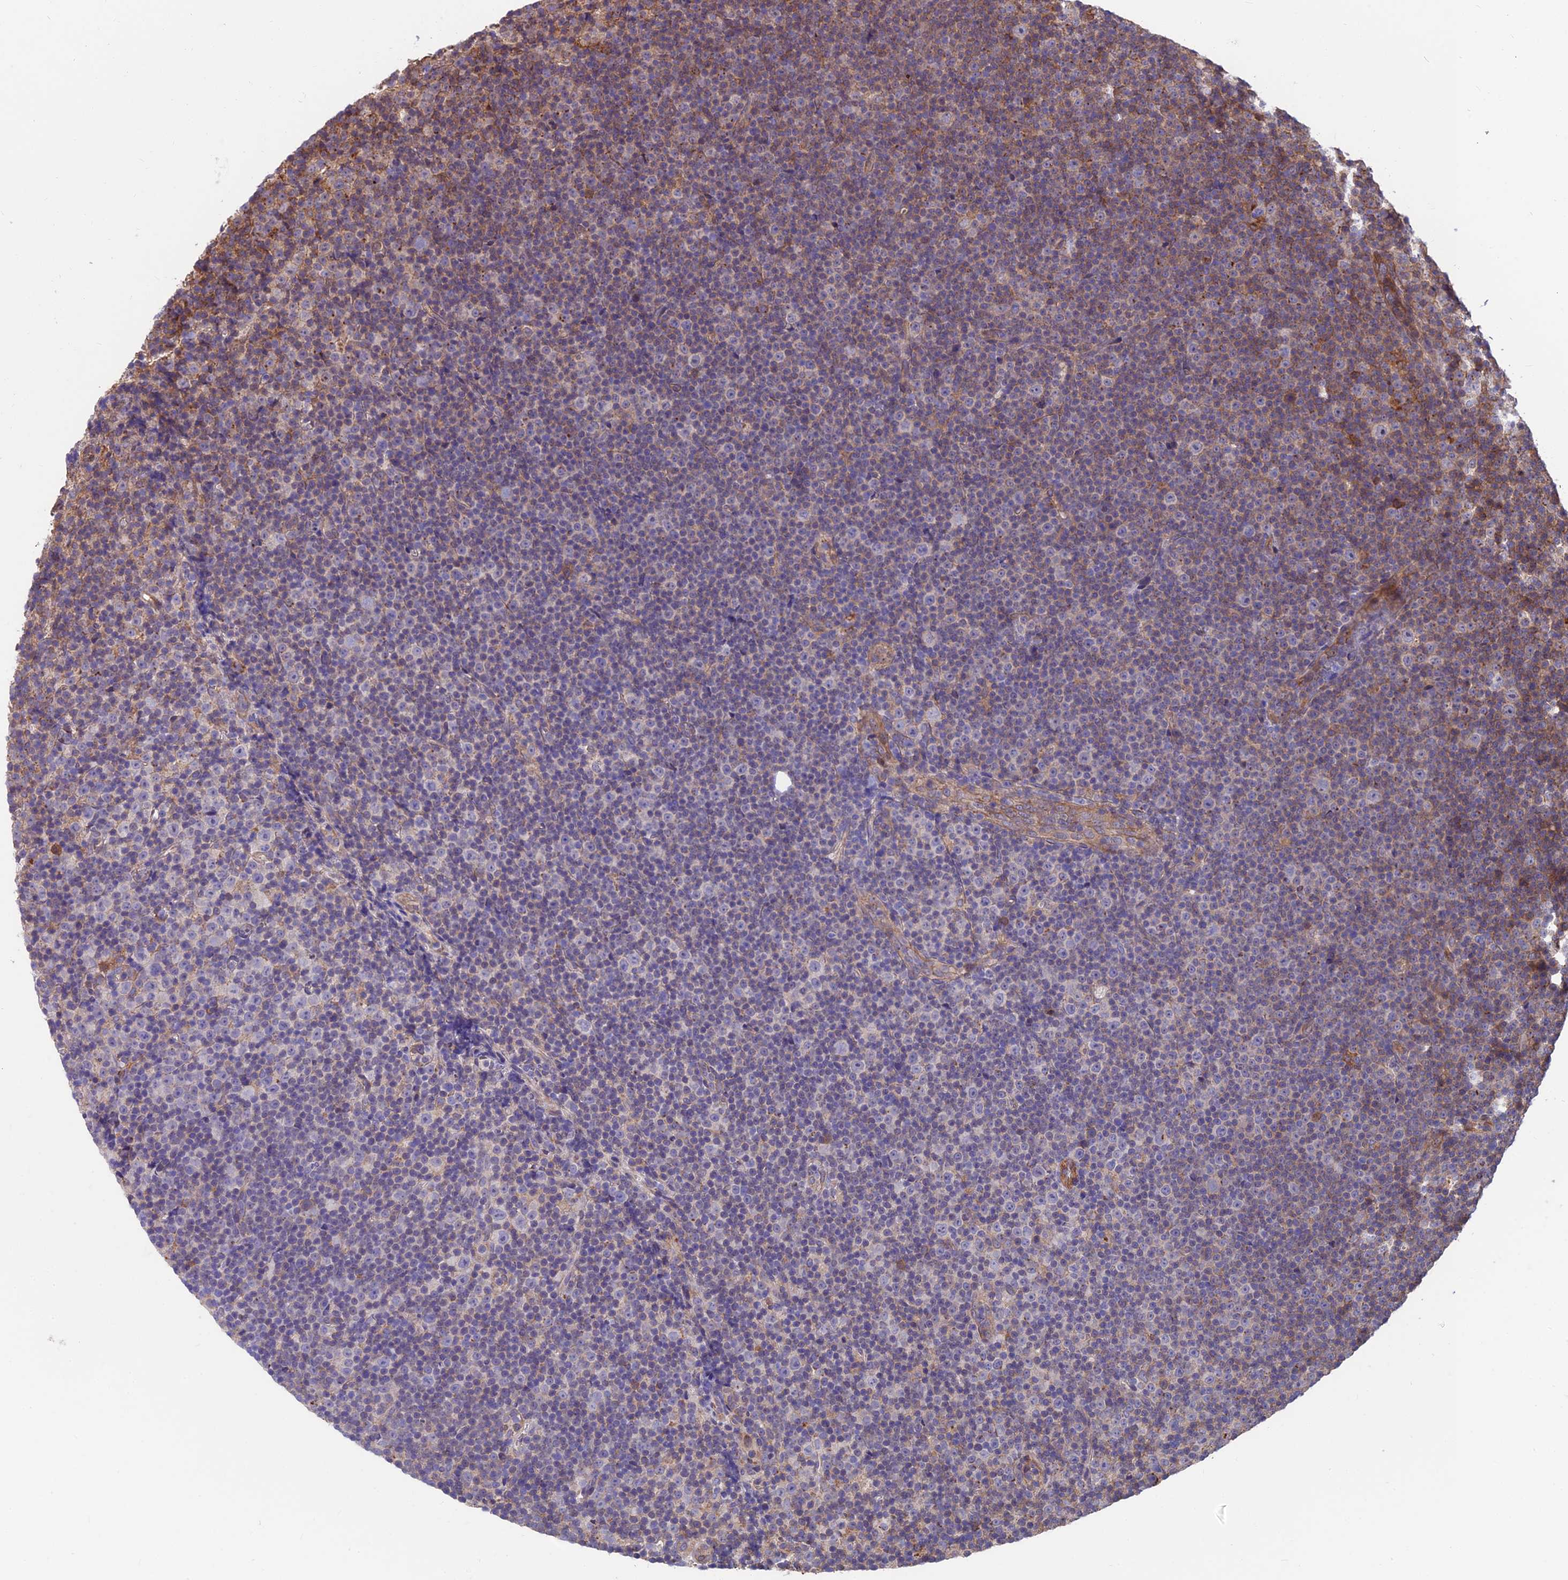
{"staining": {"intensity": "negative", "quantity": "none", "location": "none"}, "tissue": "lymphoma", "cell_type": "Tumor cells", "image_type": "cancer", "snomed": [{"axis": "morphology", "description": "Malignant lymphoma, non-Hodgkin's type, Low grade"}, {"axis": "topography", "description": "Lymph node"}], "caption": "Tumor cells are negative for protein expression in human malignant lymphoma, non-Hodgkin's type (low-grade).", "gene": "RTN4RL1", "patient": {"sex": "female", "age": 67}}